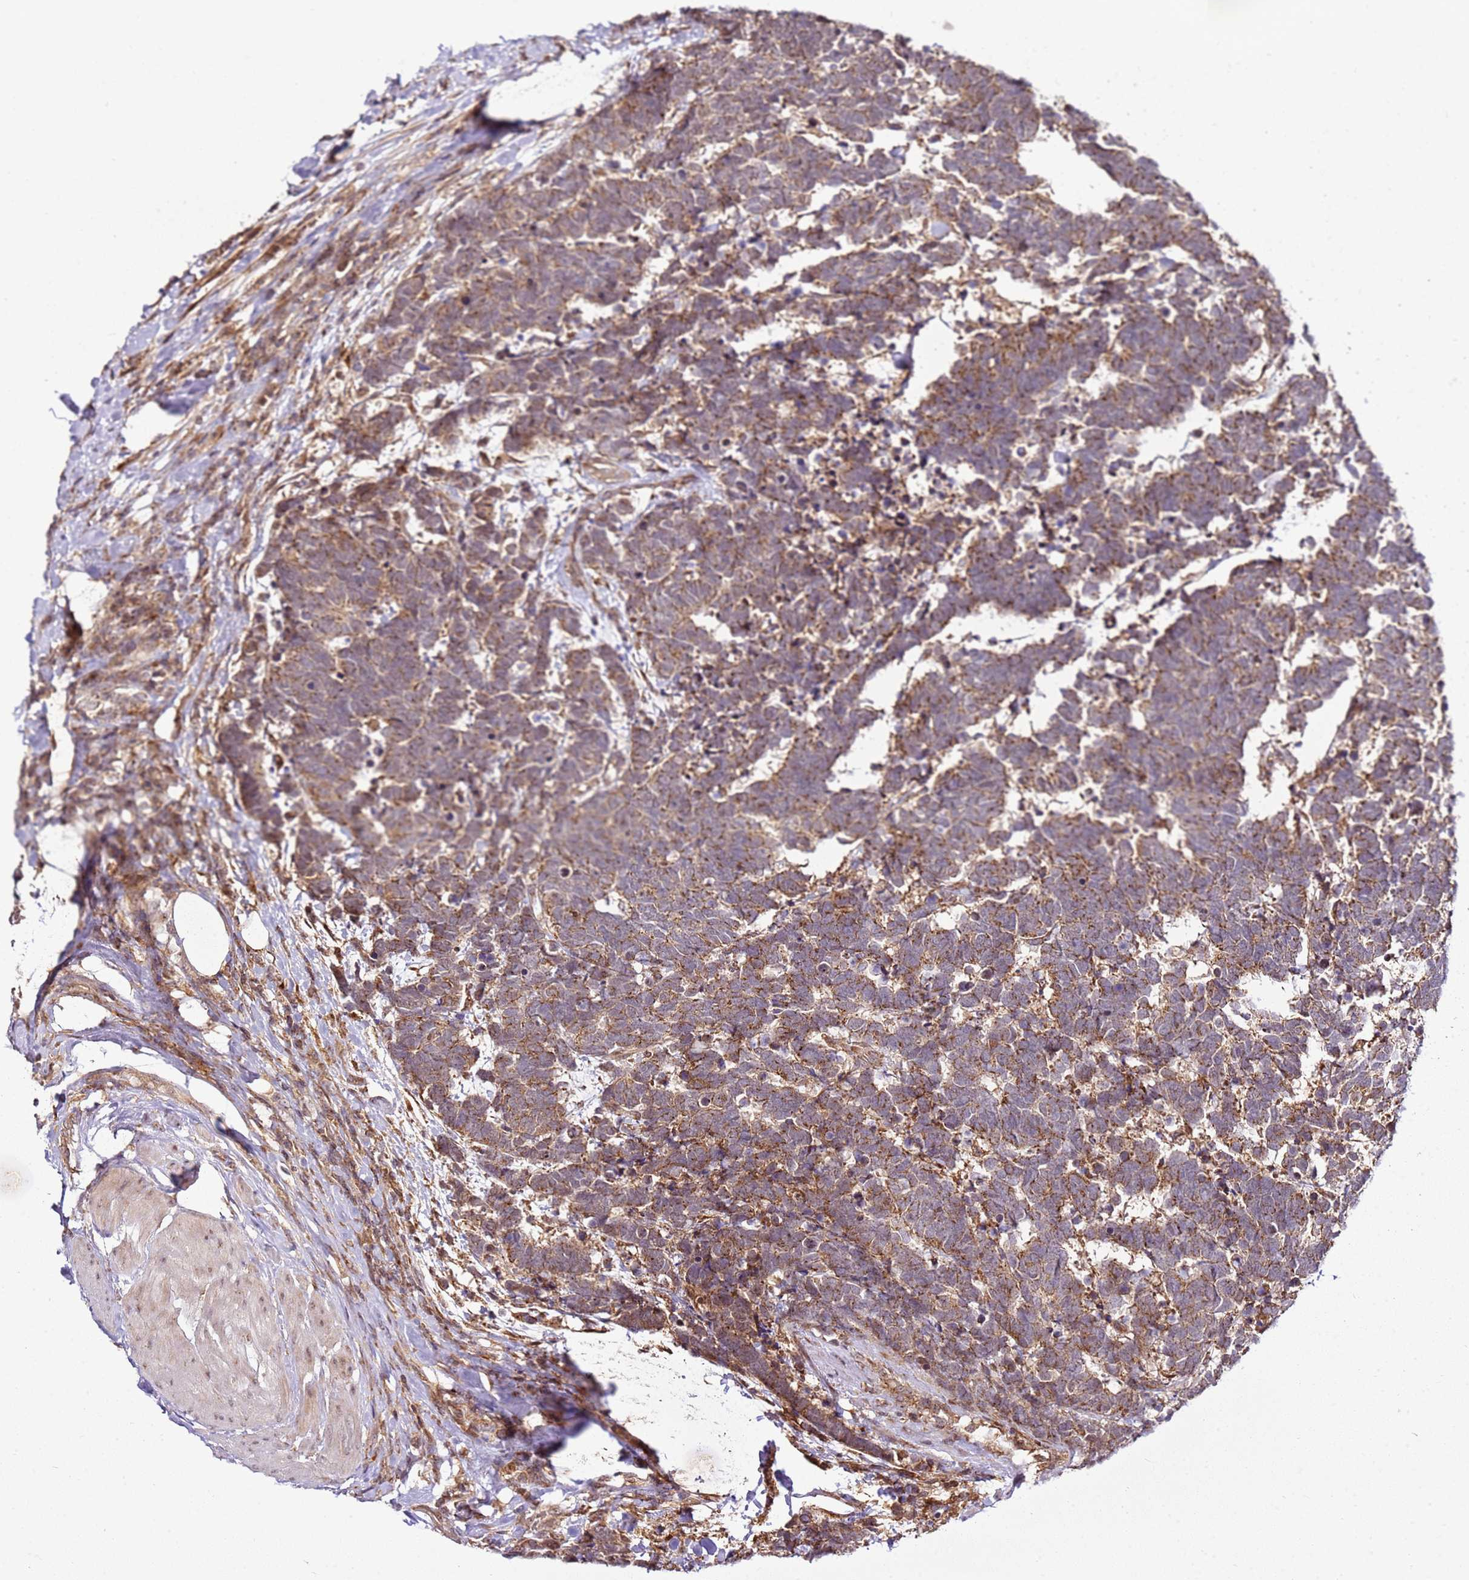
{"staining": {"intensity": "moderate", "quantity": ">75%", "location": "cytoplasmic/membranous"}, "tissue": "carcinoid", "cell_type": "Tumor cells", "image_type": "cancer", "snomed": [{"axis": "morphology", "description": "Carcinoma, NOS"}, {"axis": "morphology", "description": "Carcinoid, malignant, NOS"}, {"axis": "topography", "description": "Urinary bladder"}], "caption": "Carcinoid was stained to show a protein in brown. There is medium levels of moderate cytoplasmic/membranous expression in about >75% of tumor cells.", "gene": "RASA3", "patient": {"sex": "male", "age": 57}}